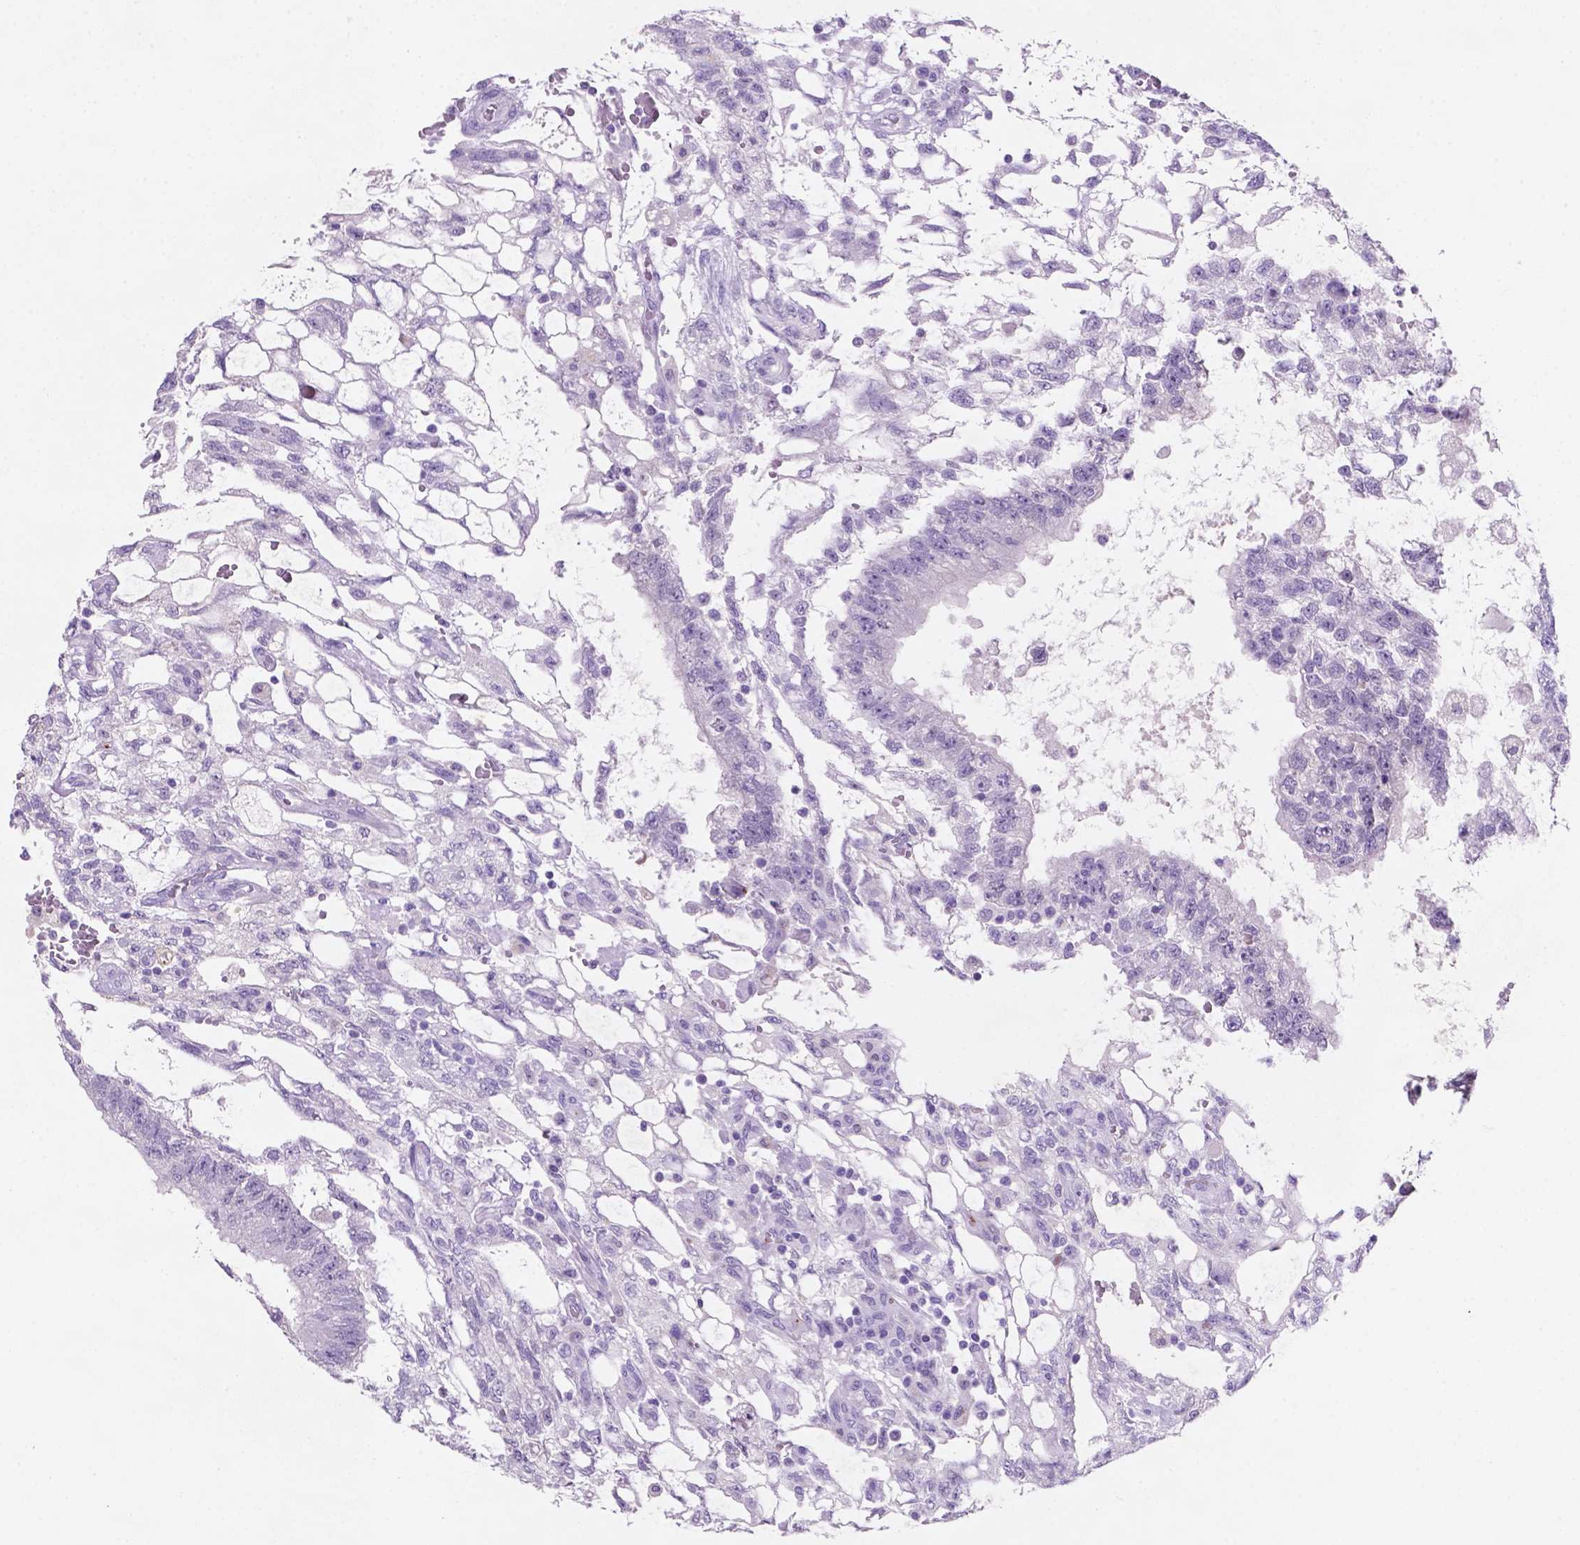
{"staining": {"intensity": "negative", "quantity": "none", "location": "none"}, "tissue": "testis cancer", "cell_type": "Tumor cells", "image_type": "cancer", "snomed": [{"axis": "morphology", "description": "Carcinoma, Embryonal, NOS"}, {"axis": "topography", "description": "Testis"}], "caption": "High power microscopy image of an IHC micrograph of embryonal carcinoma (testis), revealing no significant positivity in tumor cells.", "gene": "EBLN2", "patient": {"sex": "male", "age": 32}}